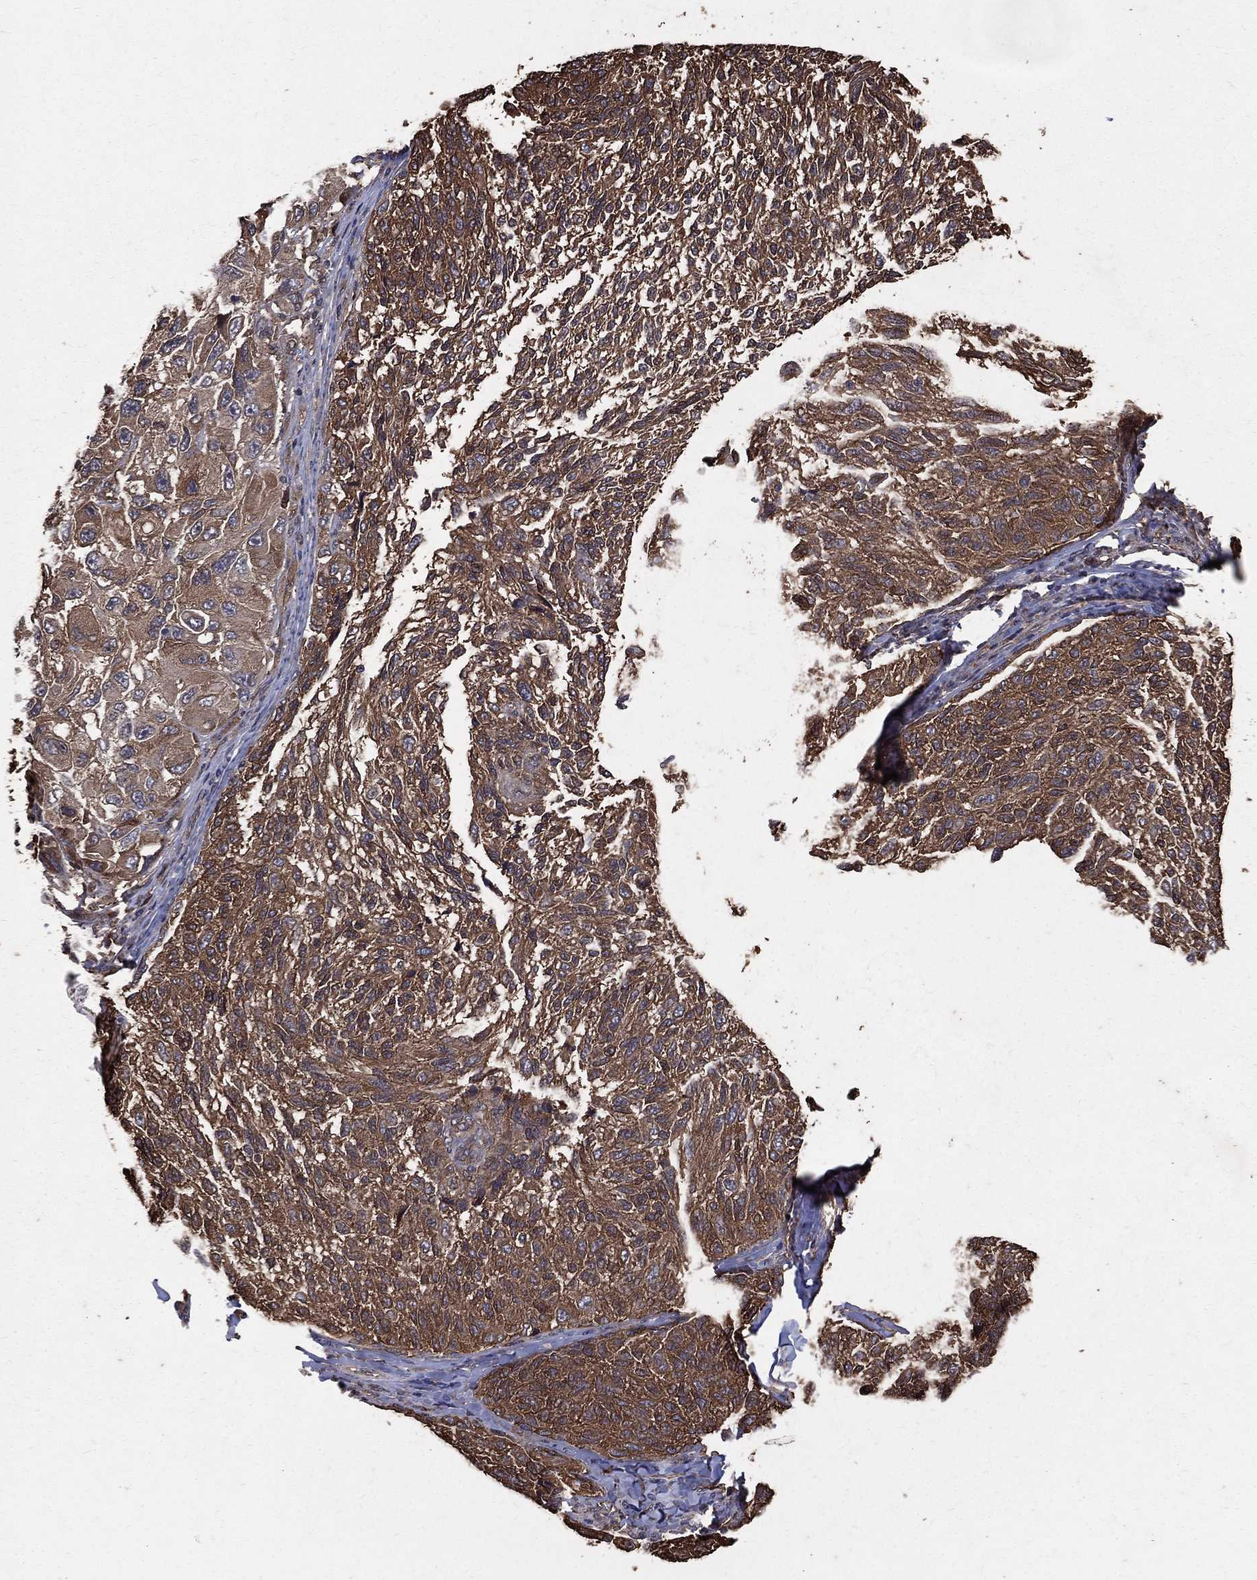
{"staining": {"intensity": "moderate", "quantity": ">75%", "location": "cytoplasmic/membranous"}, "tissue": "melanoma", "cell_type": "Tumor cells", "image_type": "cancer", "snomed": [{"axis": "morphology", "description": "Malignant melanoma, NOS"}, {"axis": "topography", "description": "Skin"}], "caption": "Tumor cells show moderate cytoplasmic/membranous positivity in approximately >75% of cells in malignant melanoma. (Brightfield microscopy of DAB IHC at high magnification).", "gene": "DPYSL2", "patient": {"sex": "female", "age": 73}}